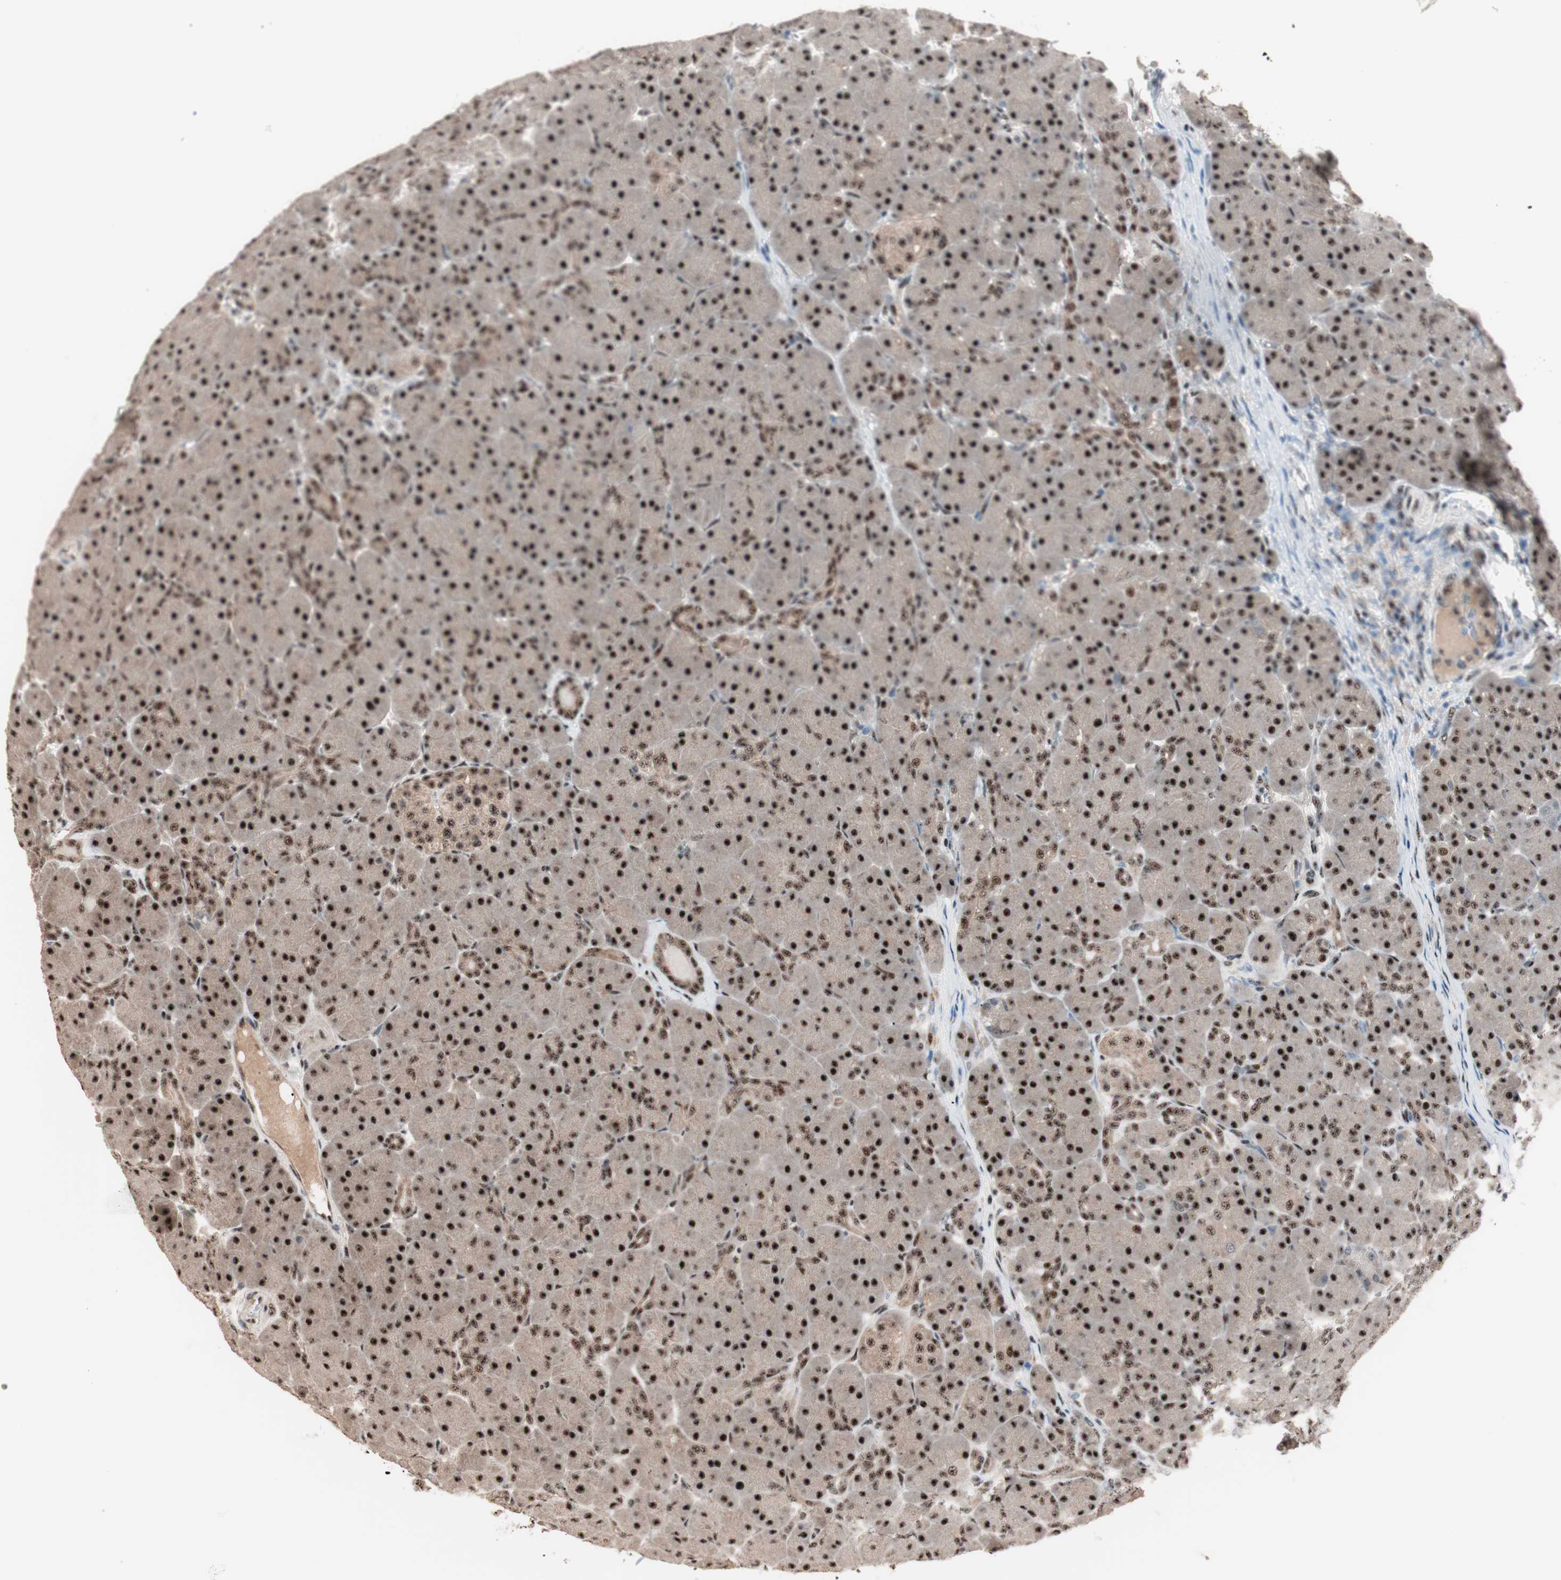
{"staining": {"intensity": "strong", "quantity": ">75%", "location": "nuclear"}, "tissue": "pancreas", "cell_type": "Exocrine glandular cells", "image_type": "normal", "snomed": [{"axis": "morphology", "description": "Normal tissue, NOS"}, {"axis": "topography", "description": "Pancreas"}], "caption": "An immunohistochemistry micrograph of unremarkable tissue is shown. Protein staining in brown labels strong nuclear positivity in pancreas within exocrine glandular cells.", "gene": "NR5A2", "patient": {"sex": "male", "age": 66}}